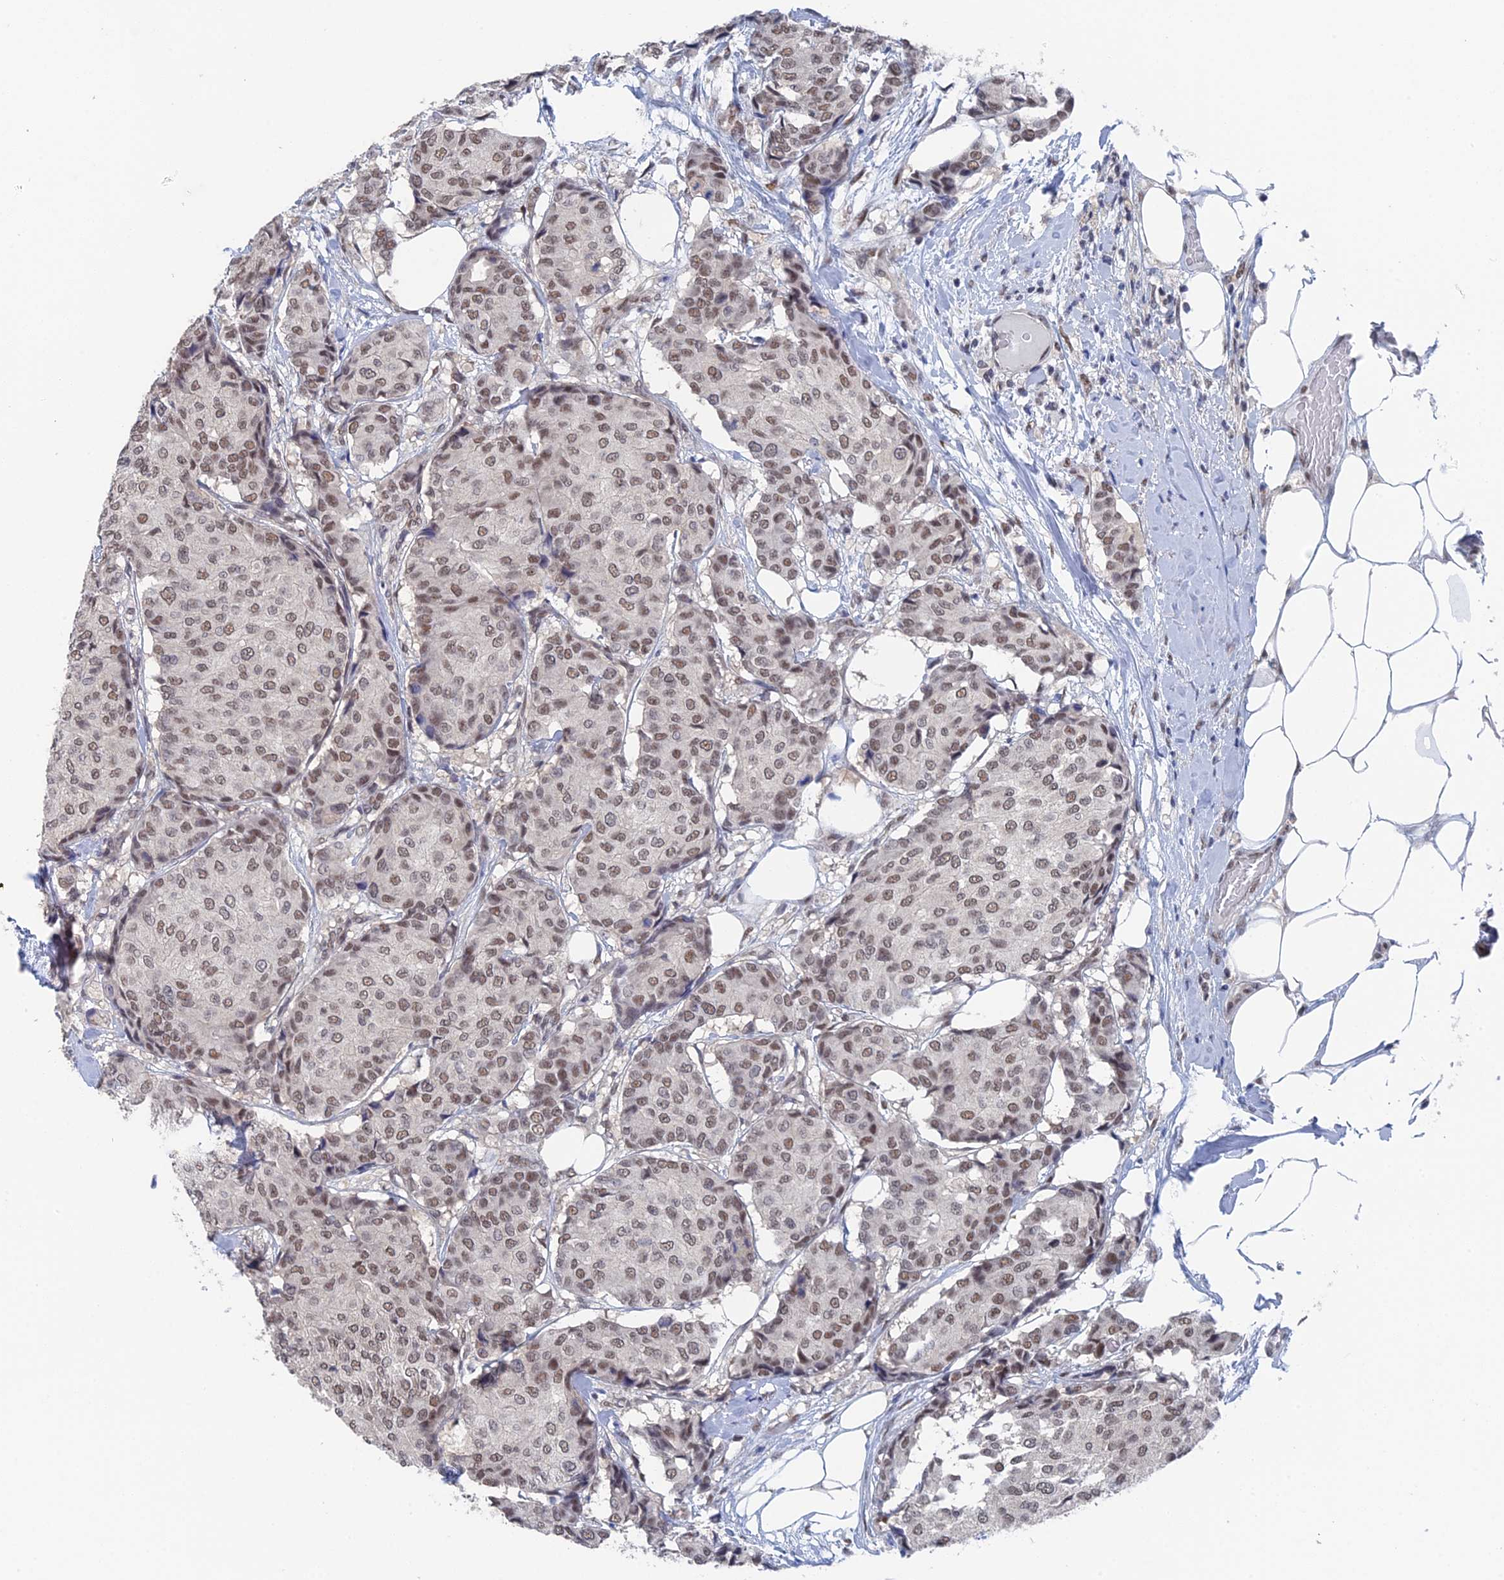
{"staining": {"intensity": "moderate", "quantity": ">75%", "location": "nuclear"}, "tissue": "breast cancer", "cell_type": "Tumor cells", "image_type": "cancer", "snomed": [{"axis": "morphology", "description": "Duct carcinoma"}, {"axis": "topography", "description": "Breast"}], "caption": "Immunohistochemistry (IHC) micrograph of neoplastic tissue: human breast invasive ductal carcinoma stained using immunohistochemistry exhibits medium levels of moderate protein expression localized specifically in the nuclear of tumor cells, appearing as a nuclear brown color.", "gene": "TSSC4", "patient": {"sex": "female", "age": 75}}